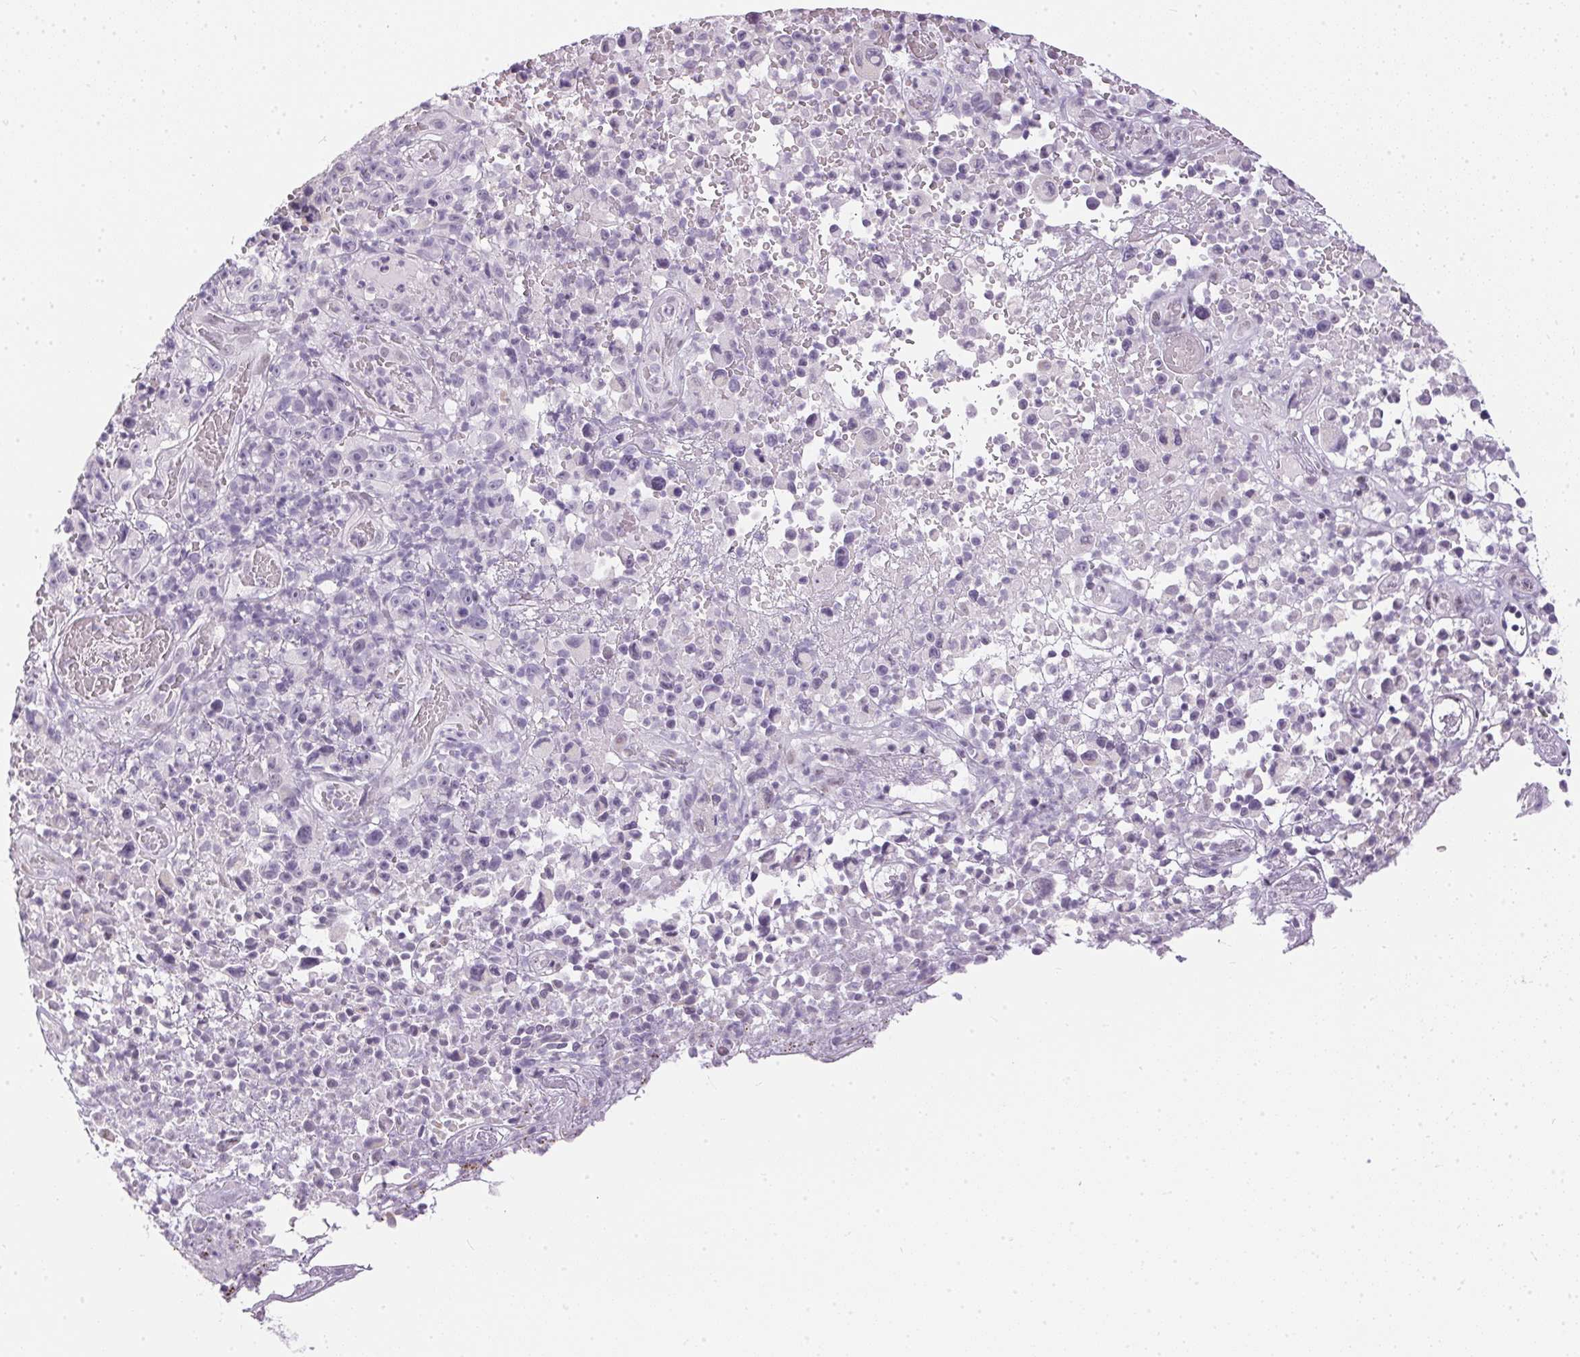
{"staining": {"intensity": "negative", "quantity": "none", "location": "none"}, "tissue": "melanoma", "cell_type": "Tumor cells", "image_type": "cancer", "snomed": [{"axis": "morphology", "description": "Malignant melanoma, NOS"}, {"axis": "topography", "description": "Skin"}], "caption": "The image exhibits no significant positivity in tumor cells of melanoma.", "gene": "GBP6", "patient": {"sex": "female", "age": 82}}